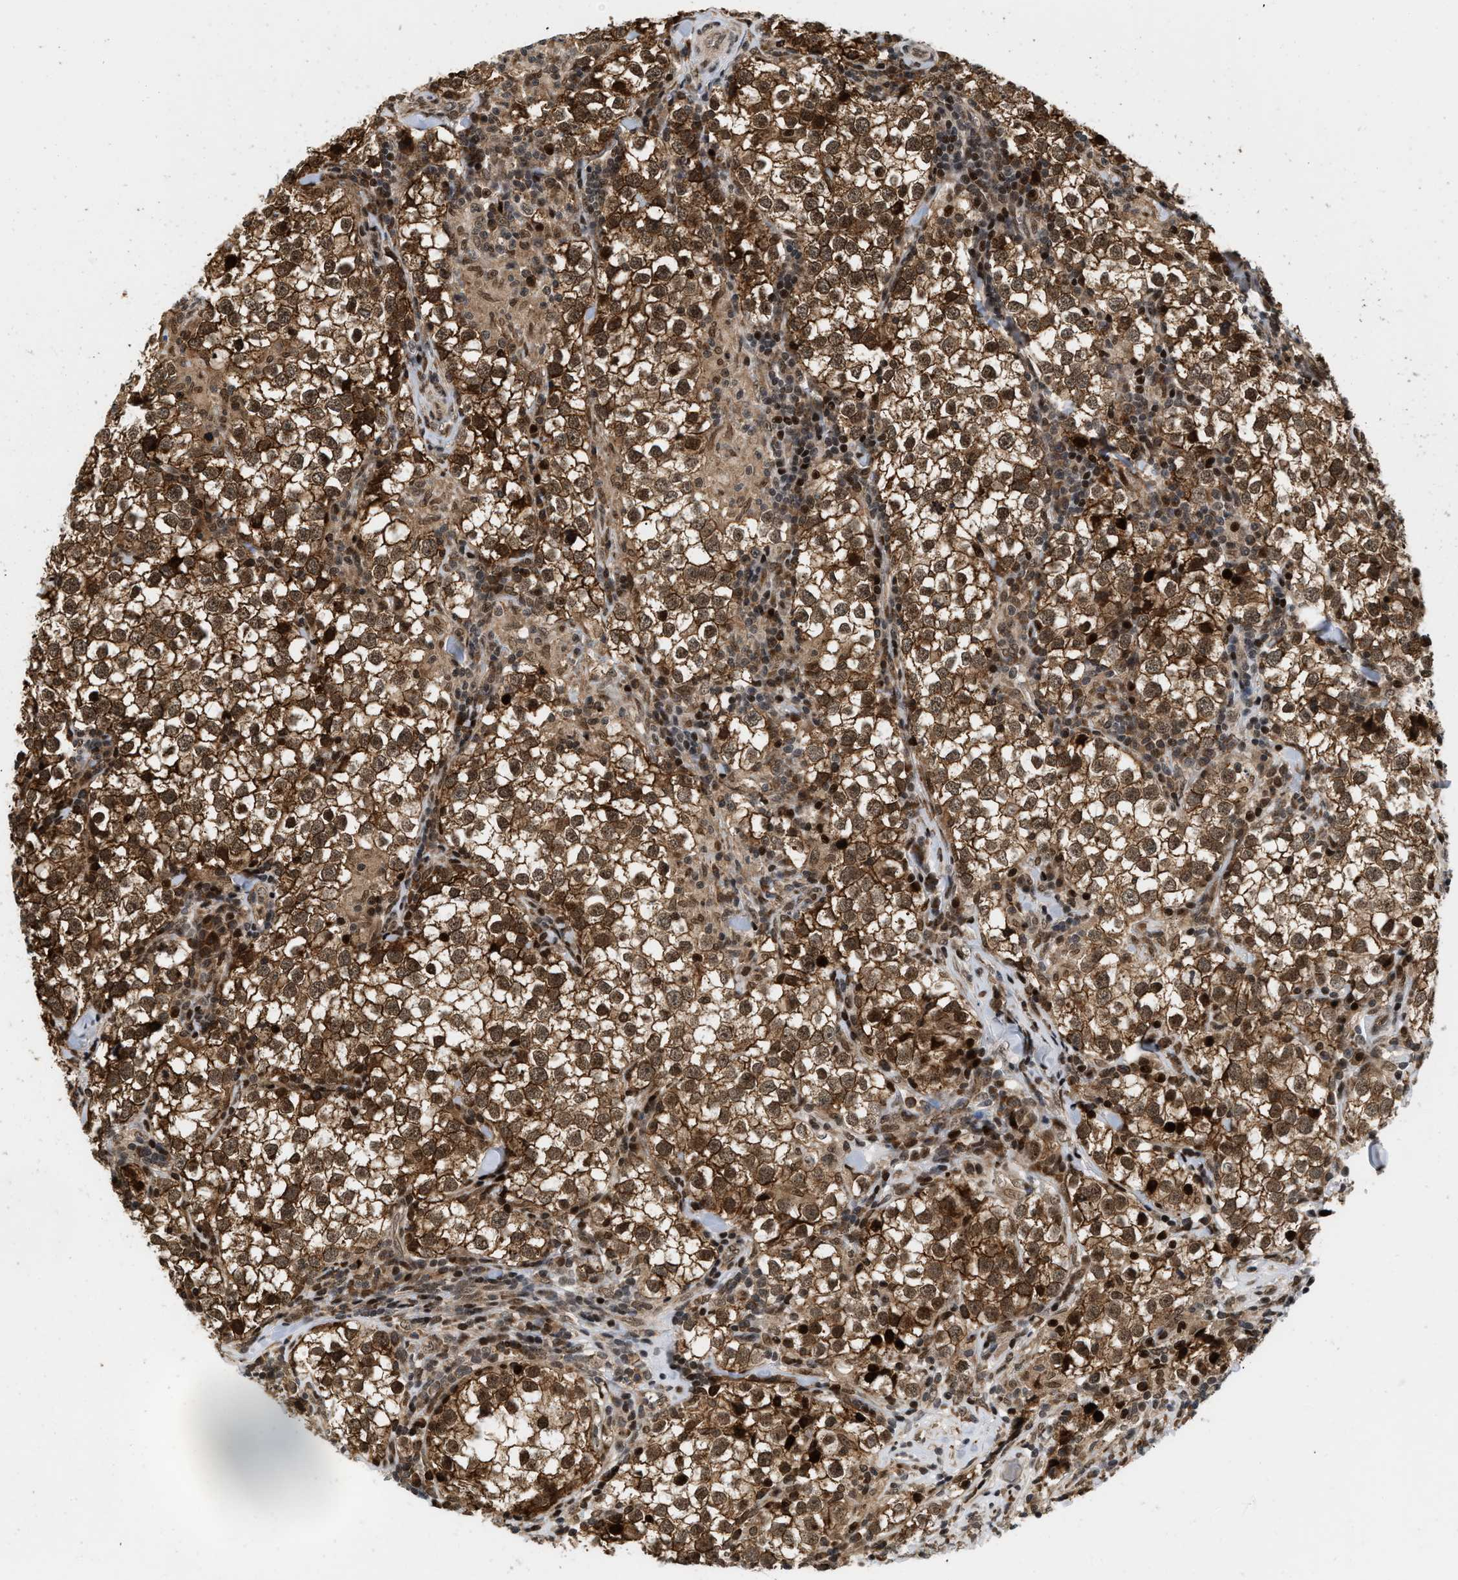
{"staining": {"intensity": "strong", "quantity": ">75%", "location": "cytoplasmic/membranous,nuclear"}, "tissue": "testis cancer", "cell_type": "Tumor cells", "image_type": "cancer", "snomed": [{"axis": "morphology", "description": "Seminoma, NOS"}, {"axis": "morphology", "description": "Carcinoma, Embryonal, NOS"}, {"axis": "topography", "description": "Testis"}], "caption": "Seminoma (testis) stained for a protein (brown) demonstrates strong cytoplasmic/membranous and nuclear positive staining in about >75% of tumor cells.", "gene": "ANKRD11", "patient": {"sex": "male", "age": 36}}